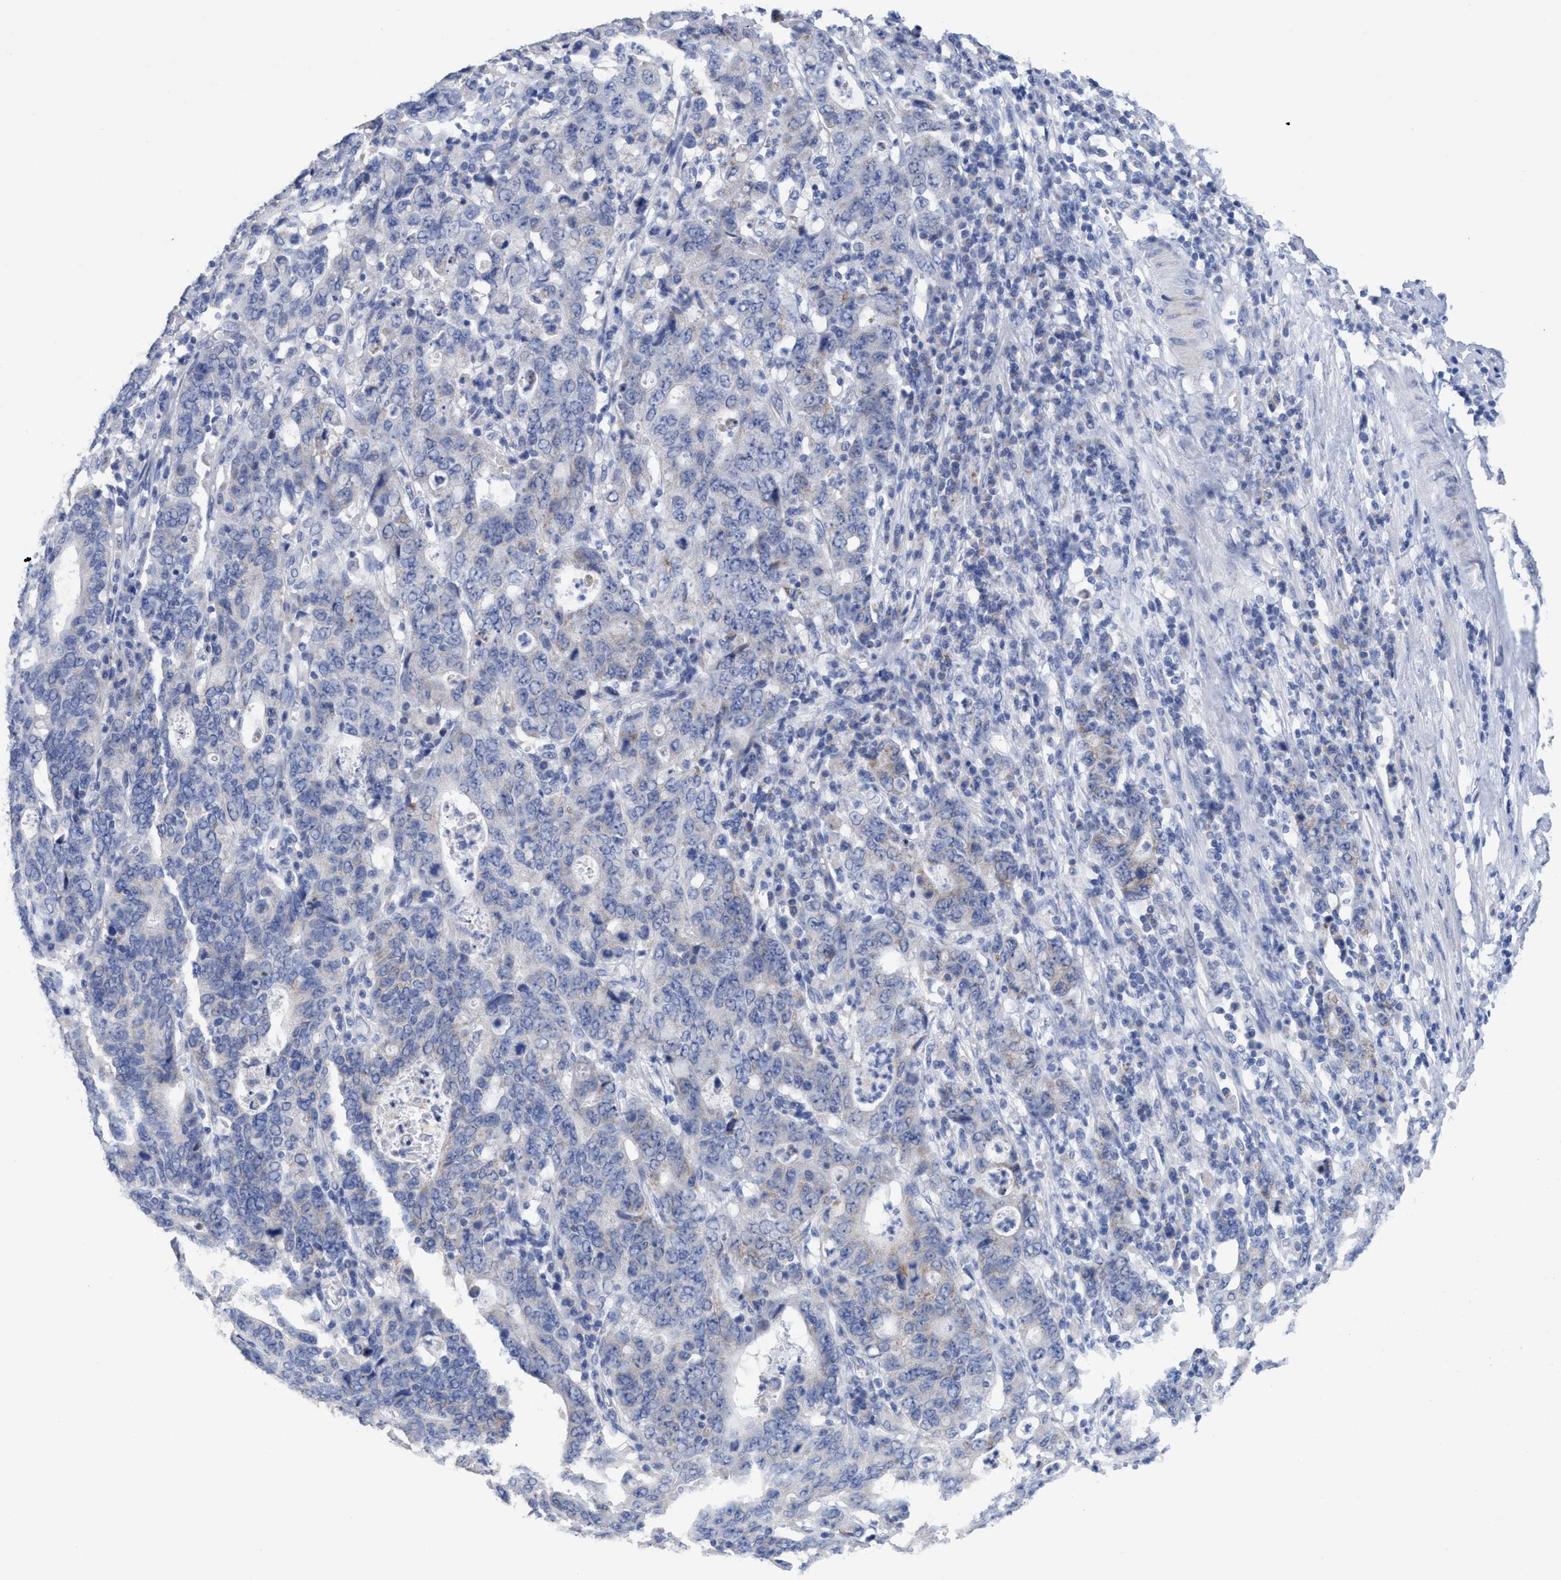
{"staining": {"intensity": "negative", "quantity": "none", "location": "none"}, "tissue": "stomach cancer", "cell_type": "Tumor cells", "image_type": "cancer", "snomed": [{"axis": "morphology", "description": "Adenocarcinoma, NOS"}, {"axis": "topography", "description": "Stomach, upper"}], "caption": "Immunohistochemistry image of neoplastic tissue: stomach cancer stained with DAB displays no significant protein staining in tumor cells.", "gene": "RSAD1", "patient": {"sex": "male", "age": 69}}